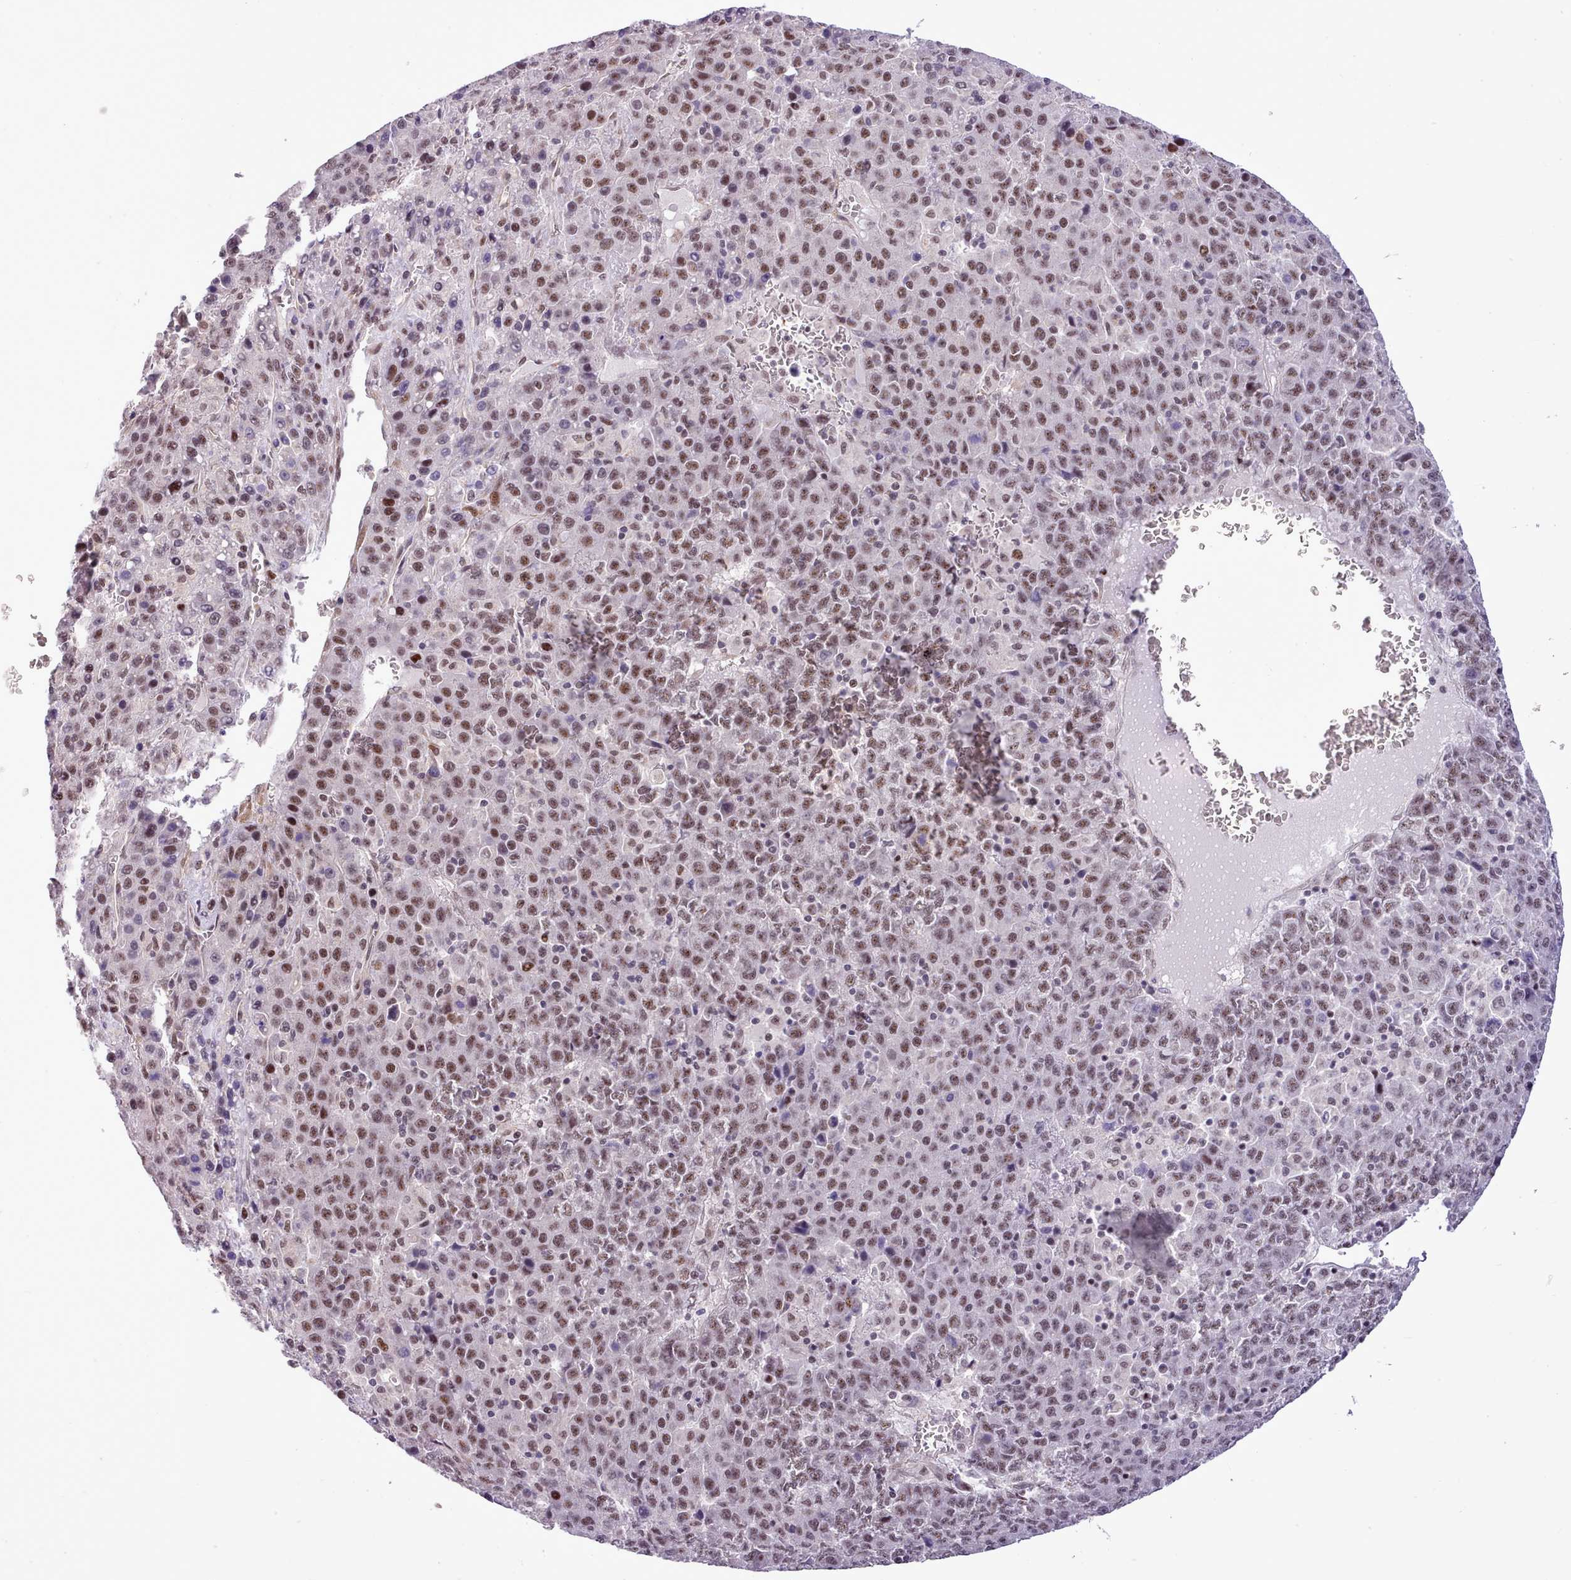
{"staining": {"intensity": "moderate", "quantity": ">75%", "location": "nuclear"}, "tissue": "liver cancer", "cell_type": "Tumor cells", "image_type": "cancer", "snomed": [{"axis": "morphology", "description": "Carcinoma, Hepatocellular, NOS"}, {"axis": "topography", "description": "Liver"}], "caption": "The image exhibits staining of liver hepatocellular carcinoma, revealing moderate nuclear protein positivity (brown color) within tumor cells.", "gene": "HOXB7", "patient": {"sex": "female", "age": 53}}